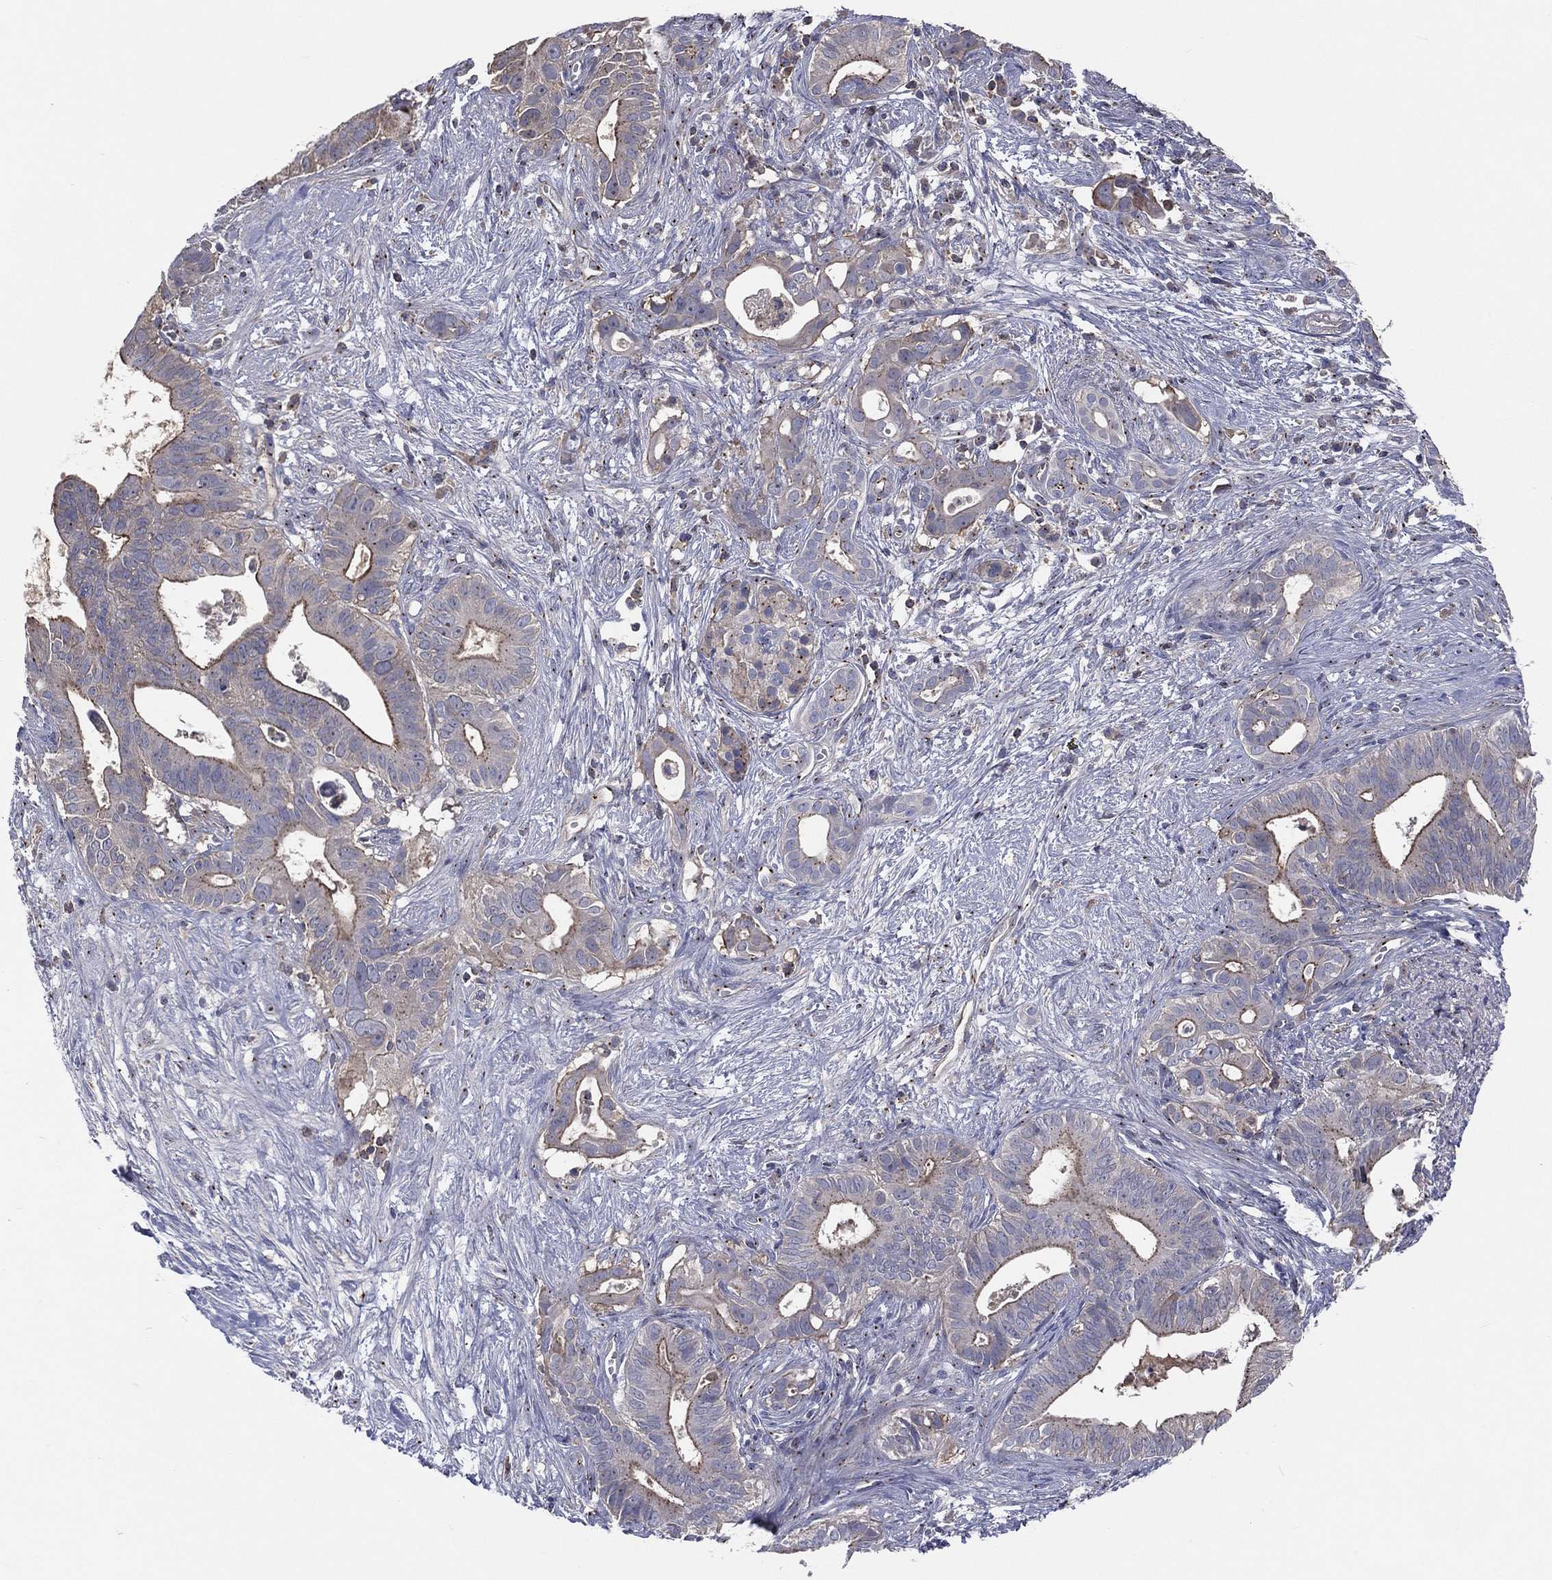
{"staining": {"intensity": "weak", "quantity": "25%-75%", "location": "cytoplasmic/membranous"}, "tissue": "pancreatic cancer", "cell_type": "Tumor cells", "image_type": "cancer", "snomed": [{"axis": "morphology", "description": "Adenocarcinoma, NOS"}, {"axis": "topography", "description": "Pancreas"}], "caption": "There is low levels of weak cytoplasmic/membranous staining in tumor cells of pancreatic adenocarcinoma, as demonstrated by immunohistochemical staining (brown color).", "gene": "CROCC", "patient": {"sex": "male", "age": 61}}